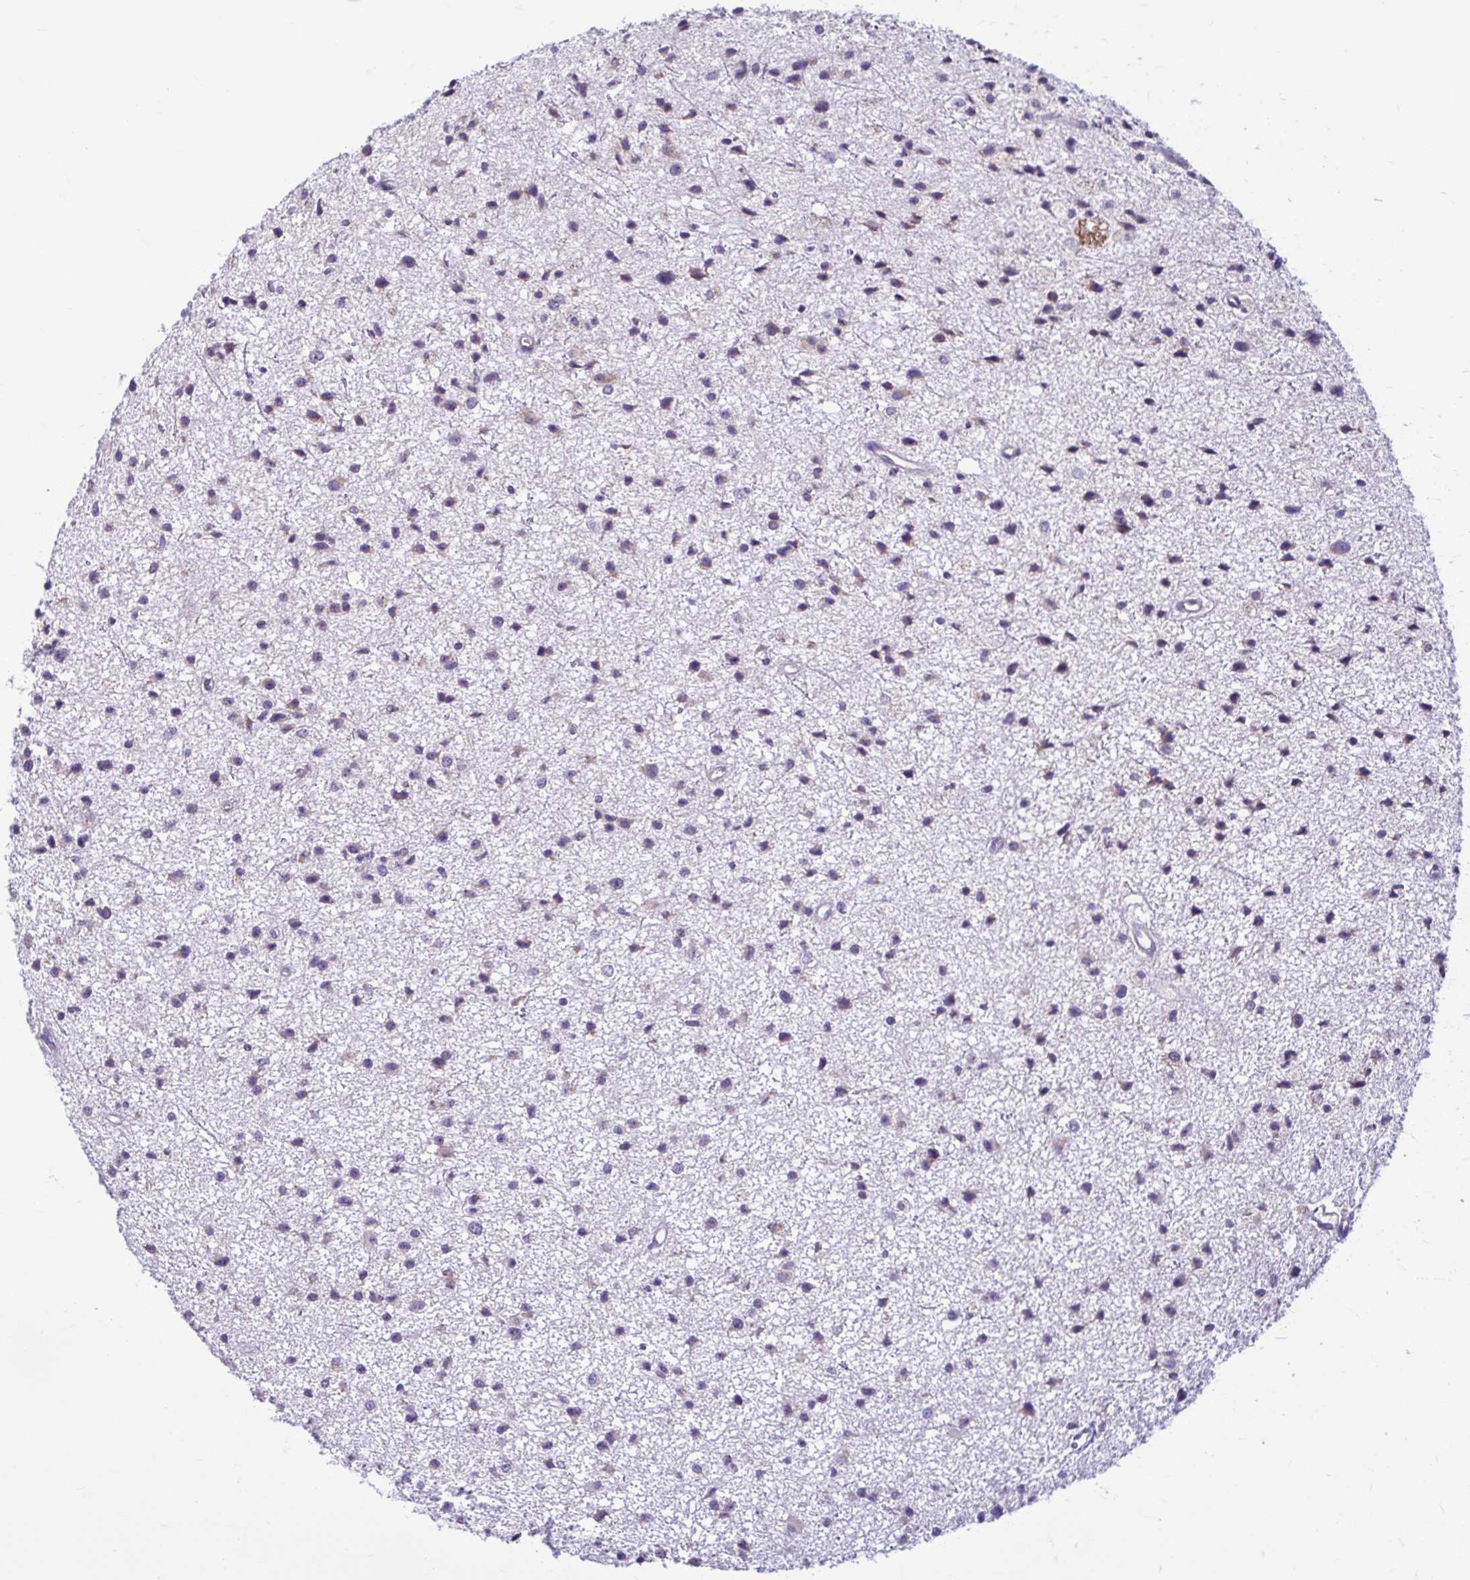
{"staining": {"intensity": "moderate", "quantity": "25%-75%", "location": "cytoplasmic/membranous"}, "tissue": "glioma", "cell_type": "Tumor cells", "image_type": "cancer", "snomed": [{"axis": "morphology", "description": "Glioma, malignant, Low grade"}, {"axis": "topography", "description": "Brain"}], "caption": "A photomicrograph showing moderate cytoplasmic/membranous staining in about 25%-75% of tumor cells in malignant glioma (low-grade), as visualized by brown immunohistochemical staining.", "gene": "RPS16", "patient": {"sex": "male", "age": 43}}